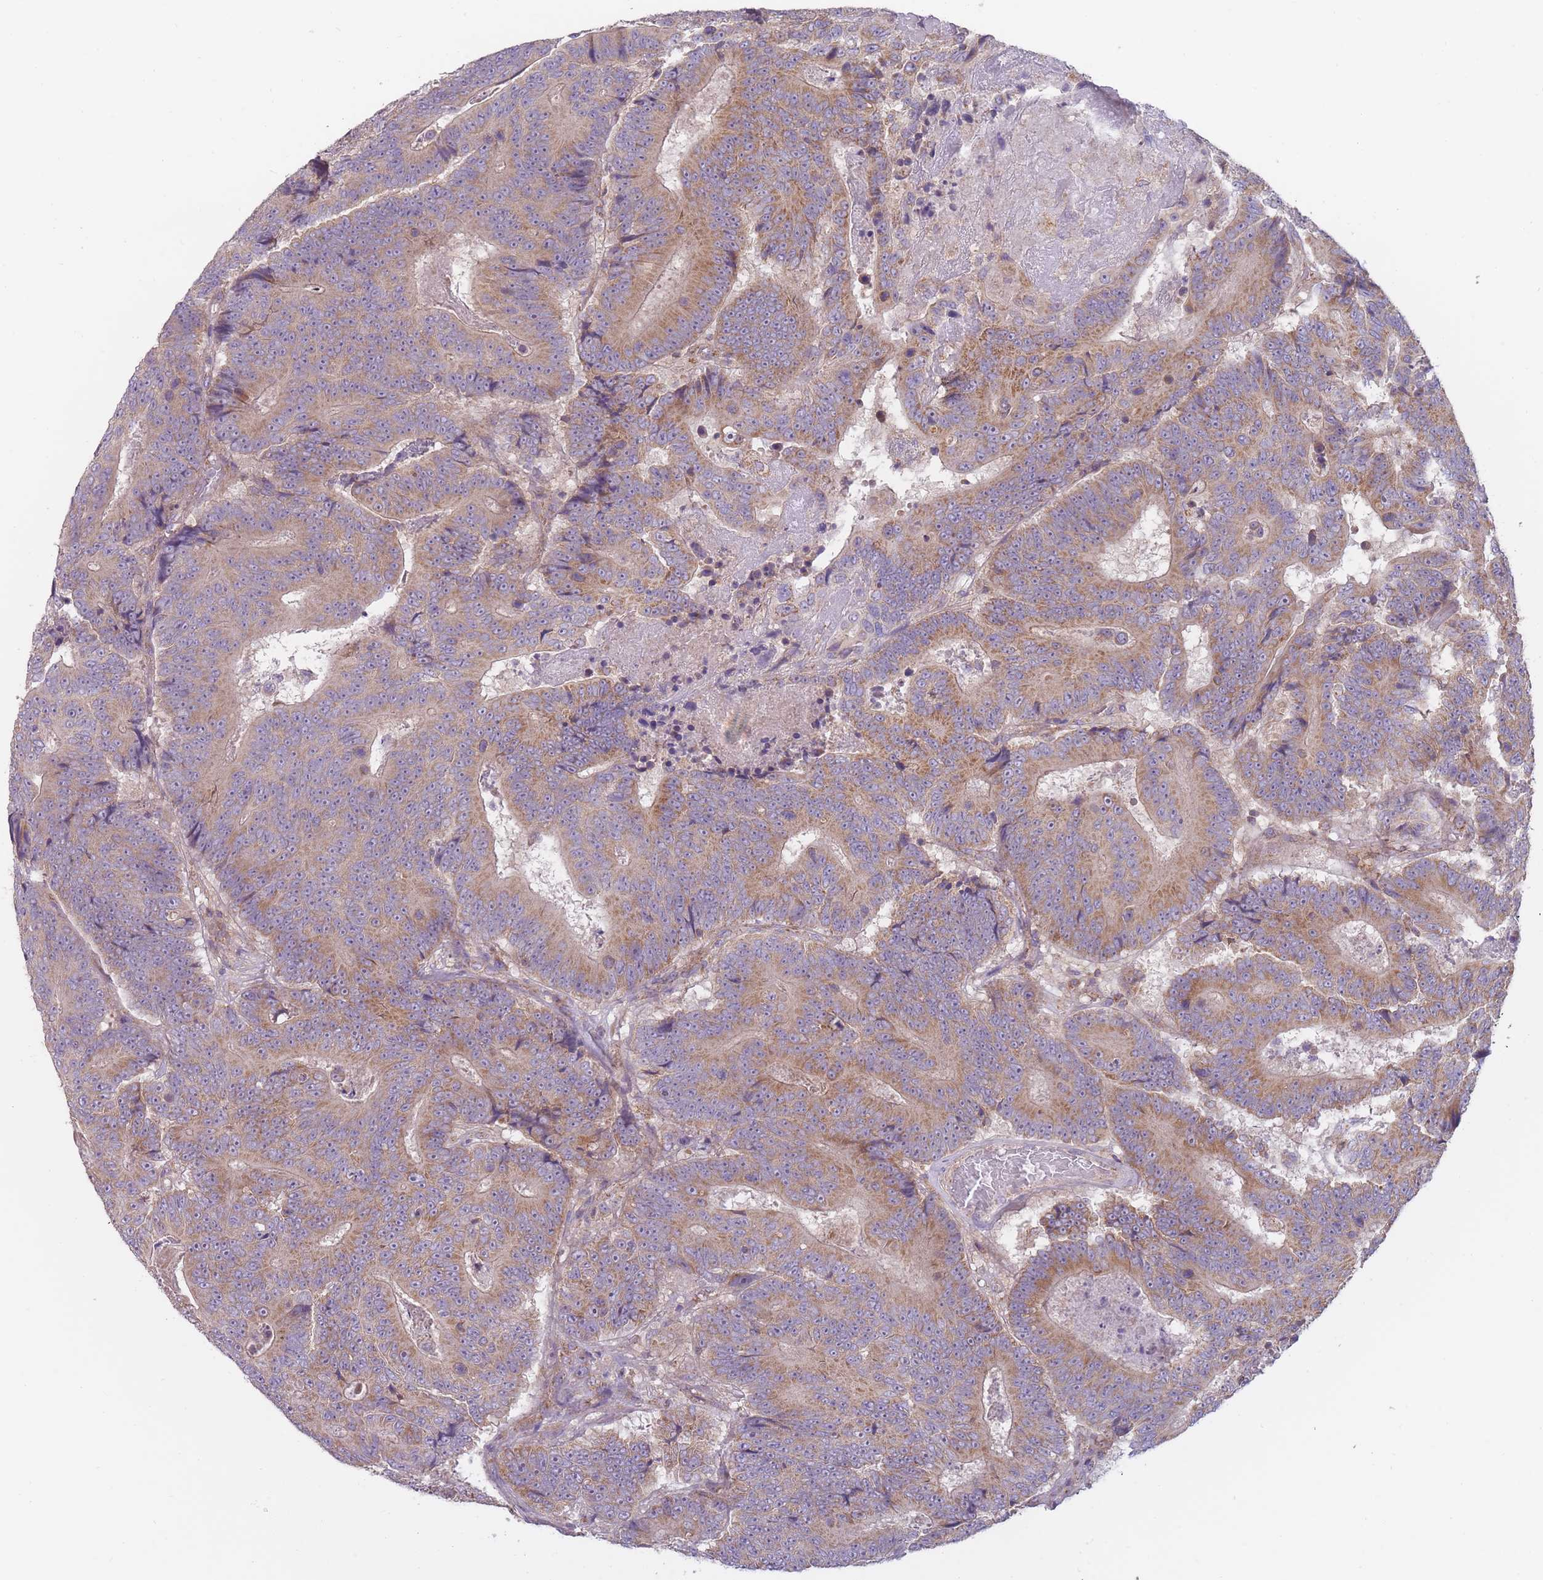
{"staining": {"intensity": "moderate", "quantity": ">75%", "location": "cytoplasmic/membranous"}, "tissue": "colorectal cancer", "cell_type": "Tumor cells", "image_type": "cancer", "snomed": [{"axis": "morphology", "description": "Adenocarcinoma, NOS"}, {"axis": "topography", "description": "Colon"}], "caption": "This is an image of immunohistochemistry staining of colorectal cancer, which shows moderate positivity in the cytoplasmic/membranous of tumor cells.", "gene": "NDUFA9", "patient": {"sex": "male", "age": 83}}